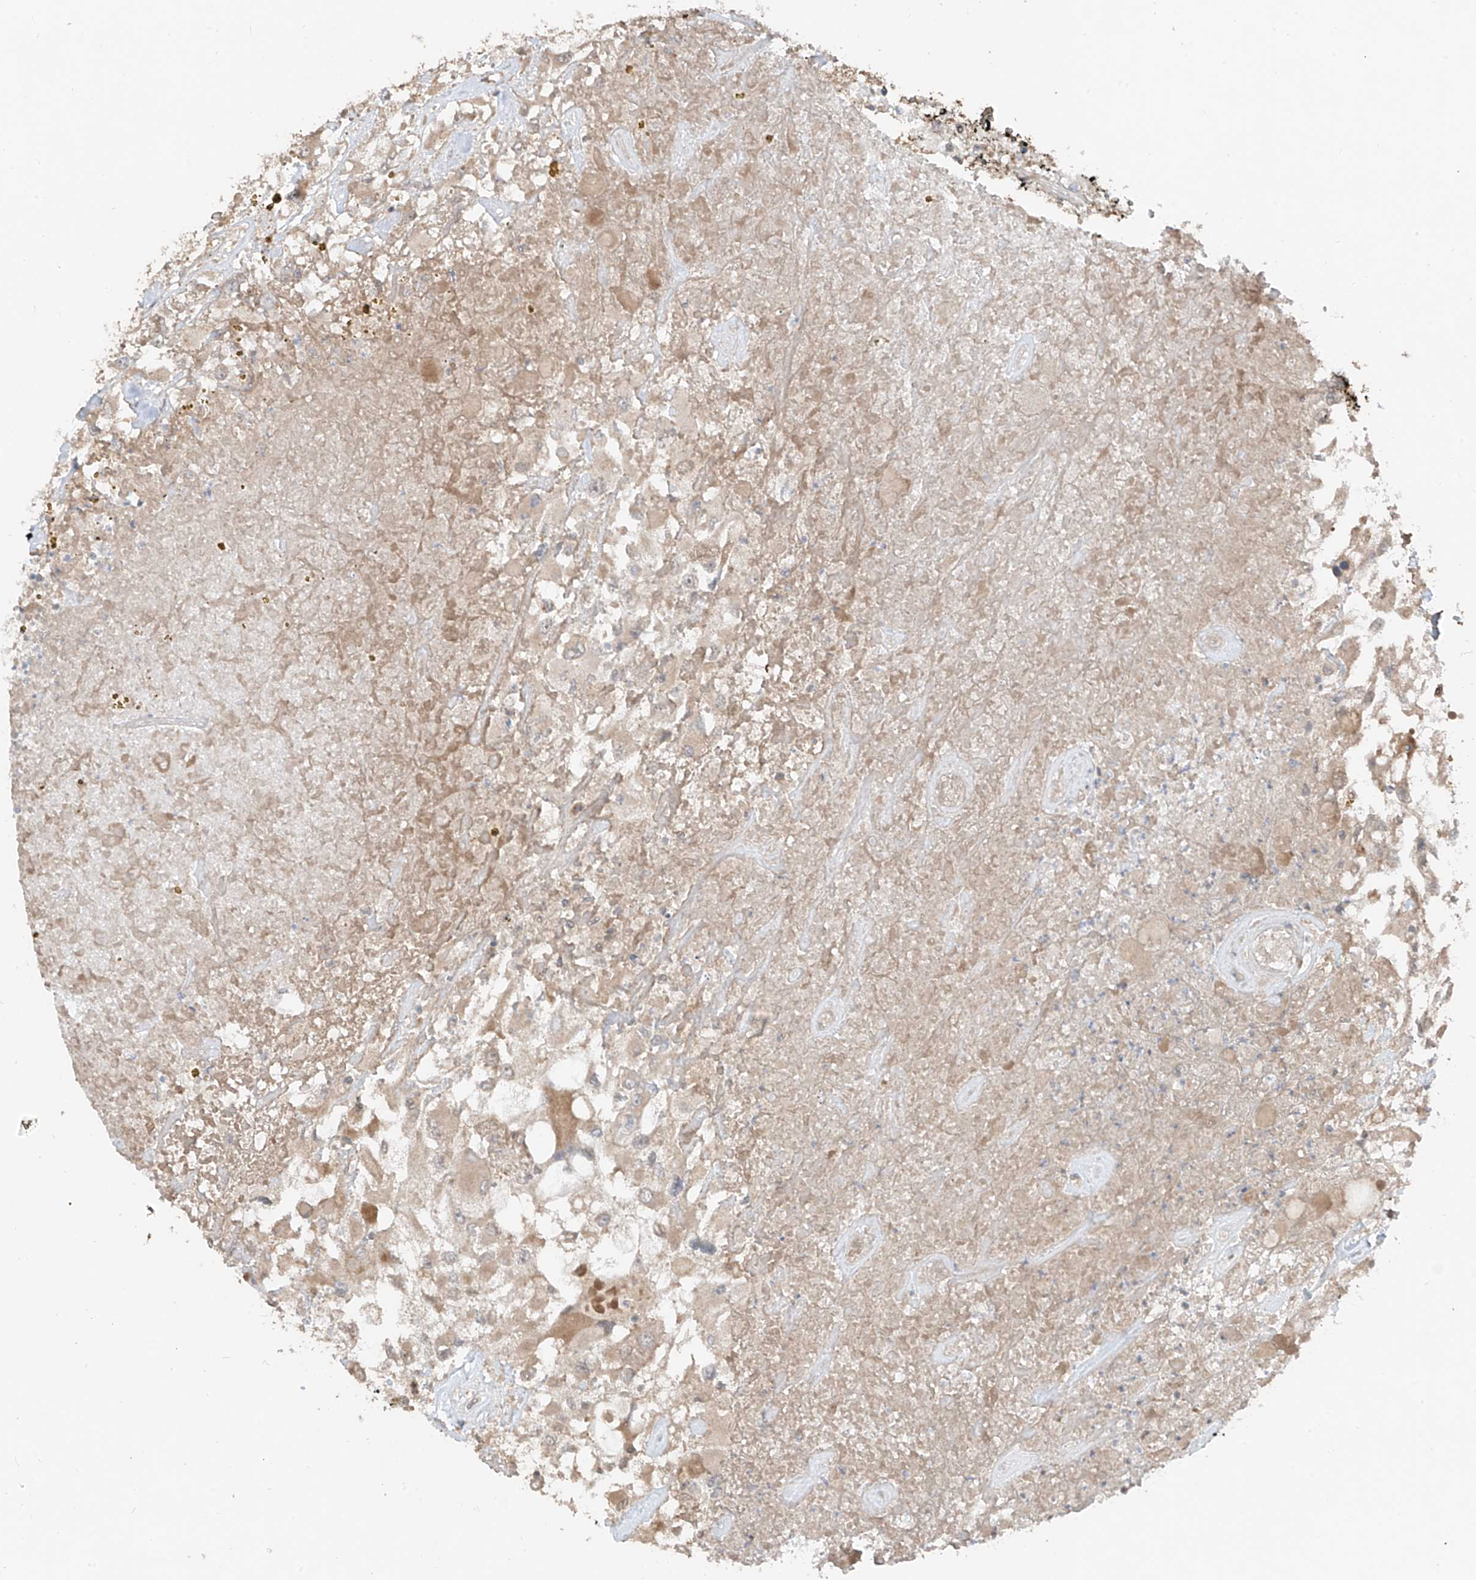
{"staining": {"intensity": "weak", "quantity": "25%-75%", "location": "cytoplasmic/membranous"}, "tissue": "renal cancer", "cell_type": "Tumor cells", "image_type": "cancer", "snomed": [{"axis": "morphology", "description": "Adenocarcinoma, NOS"}, {"axis": "topography", "description": "Kidney"}], "caption": "The photomicrograph demonstrates immunohistochemical staining of renal cancer. There is weak cytoplasmic/membranous positivity is seen in approximately 25%-75% of tumor cells. (IHC, brightfield microscopy, high magnification).", "gene": "COLGALT2", "patient": {"sex": "female", "age": 52}}